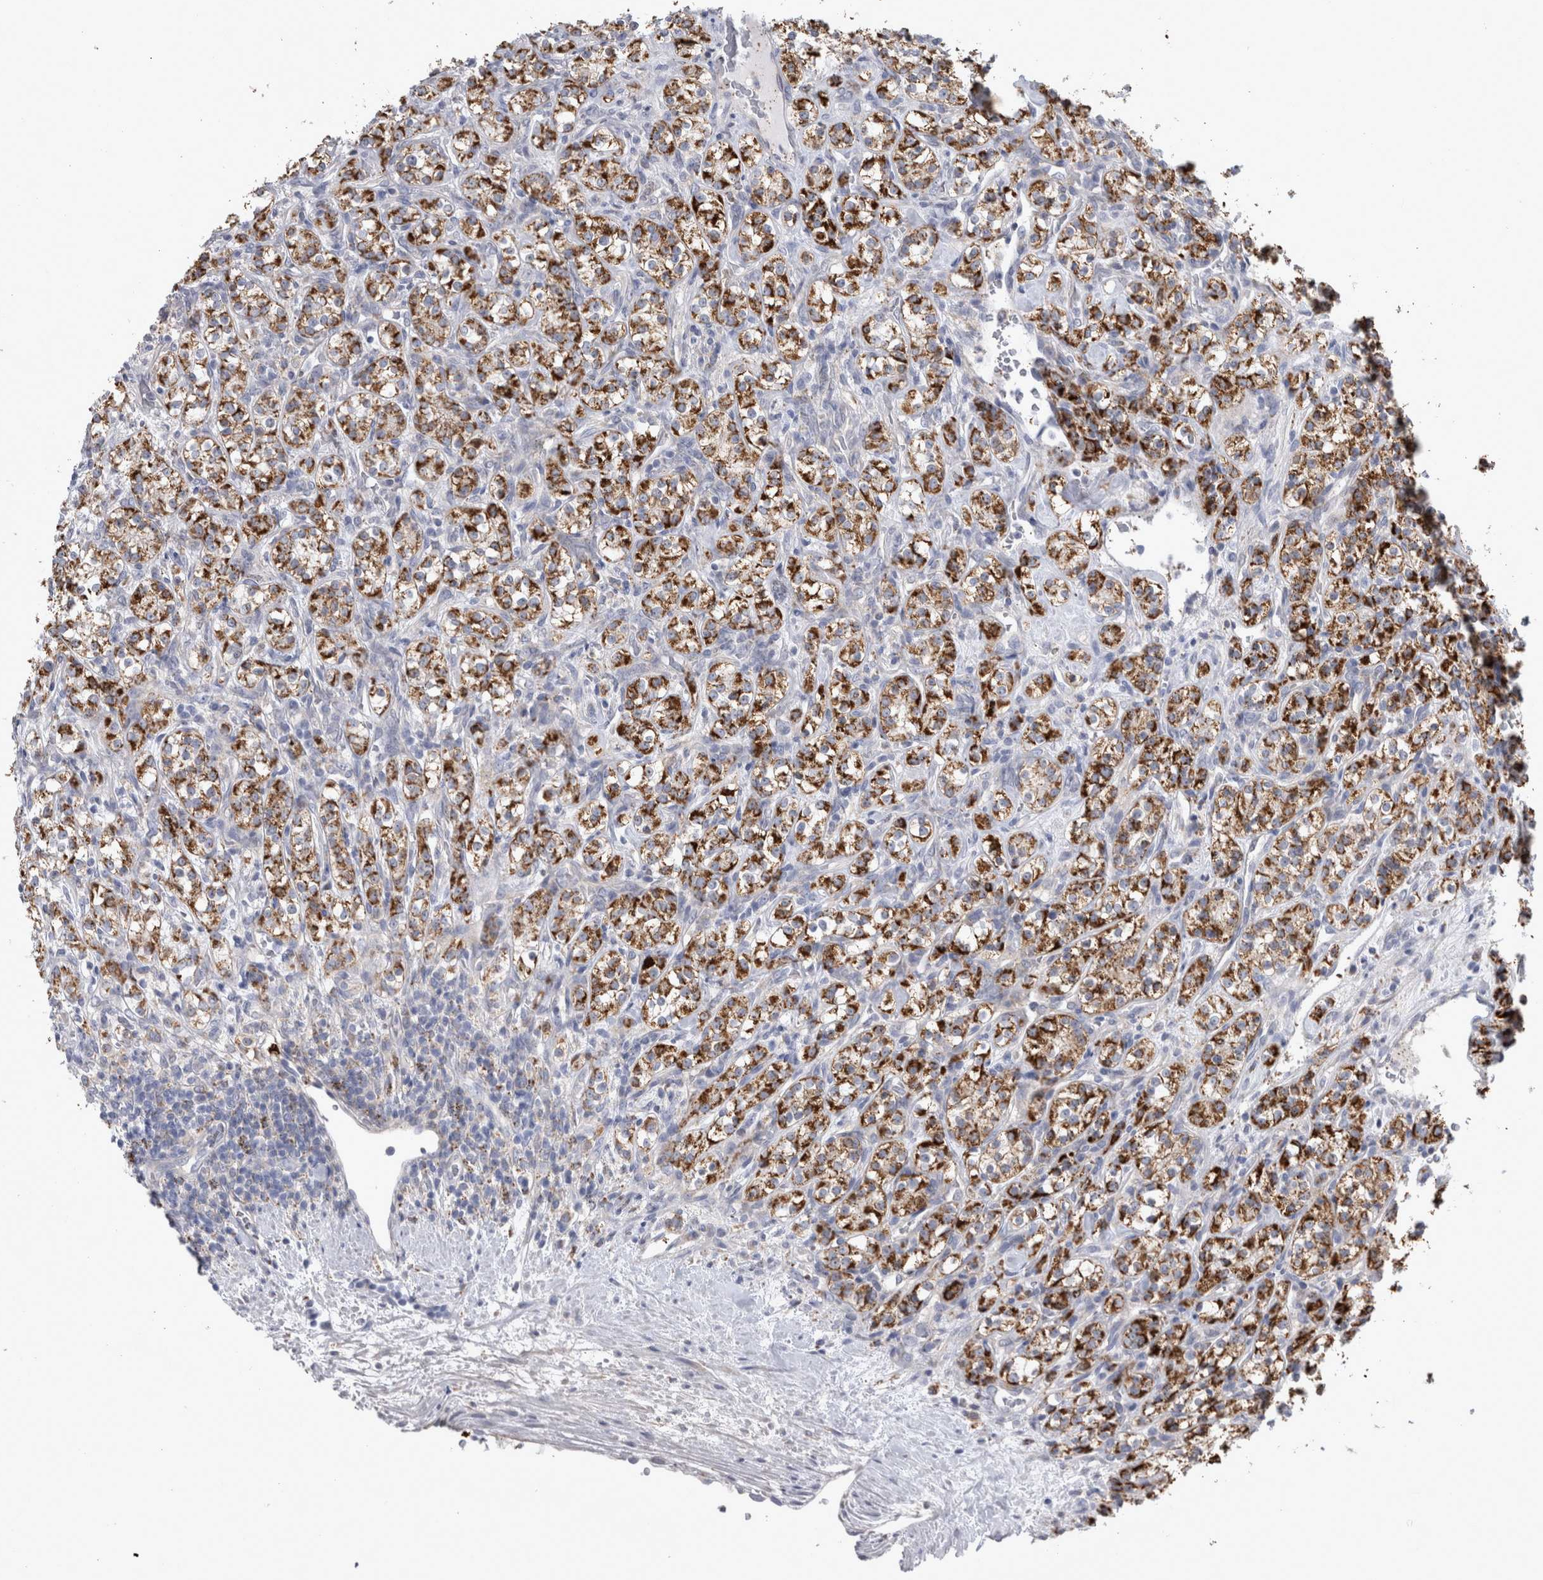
{"staining": {"intensity": "strong", "quantity": ">75%", "location": "cytoplasmic/membranous"}, "tissue": "renal cancer", "cell_type": "Tumor cells", "image_type": "cancer", "snomed": [{"axis": "morphology", "description": "Adenocarcinoma, NOS"}, {"axis": "topography", "description": "Kidney"}], "caption": "Tumor cells display high levels of strong cytoplasmic/membranous expression in approximately >75% of cells in renal adenocarcinoma. (DAB (3,3'-diaminobenzidine) = brown stain, brightfield microscopy at high magnification).", "gene": "GATM", "patient": {"sex": "male", "age": 77}}